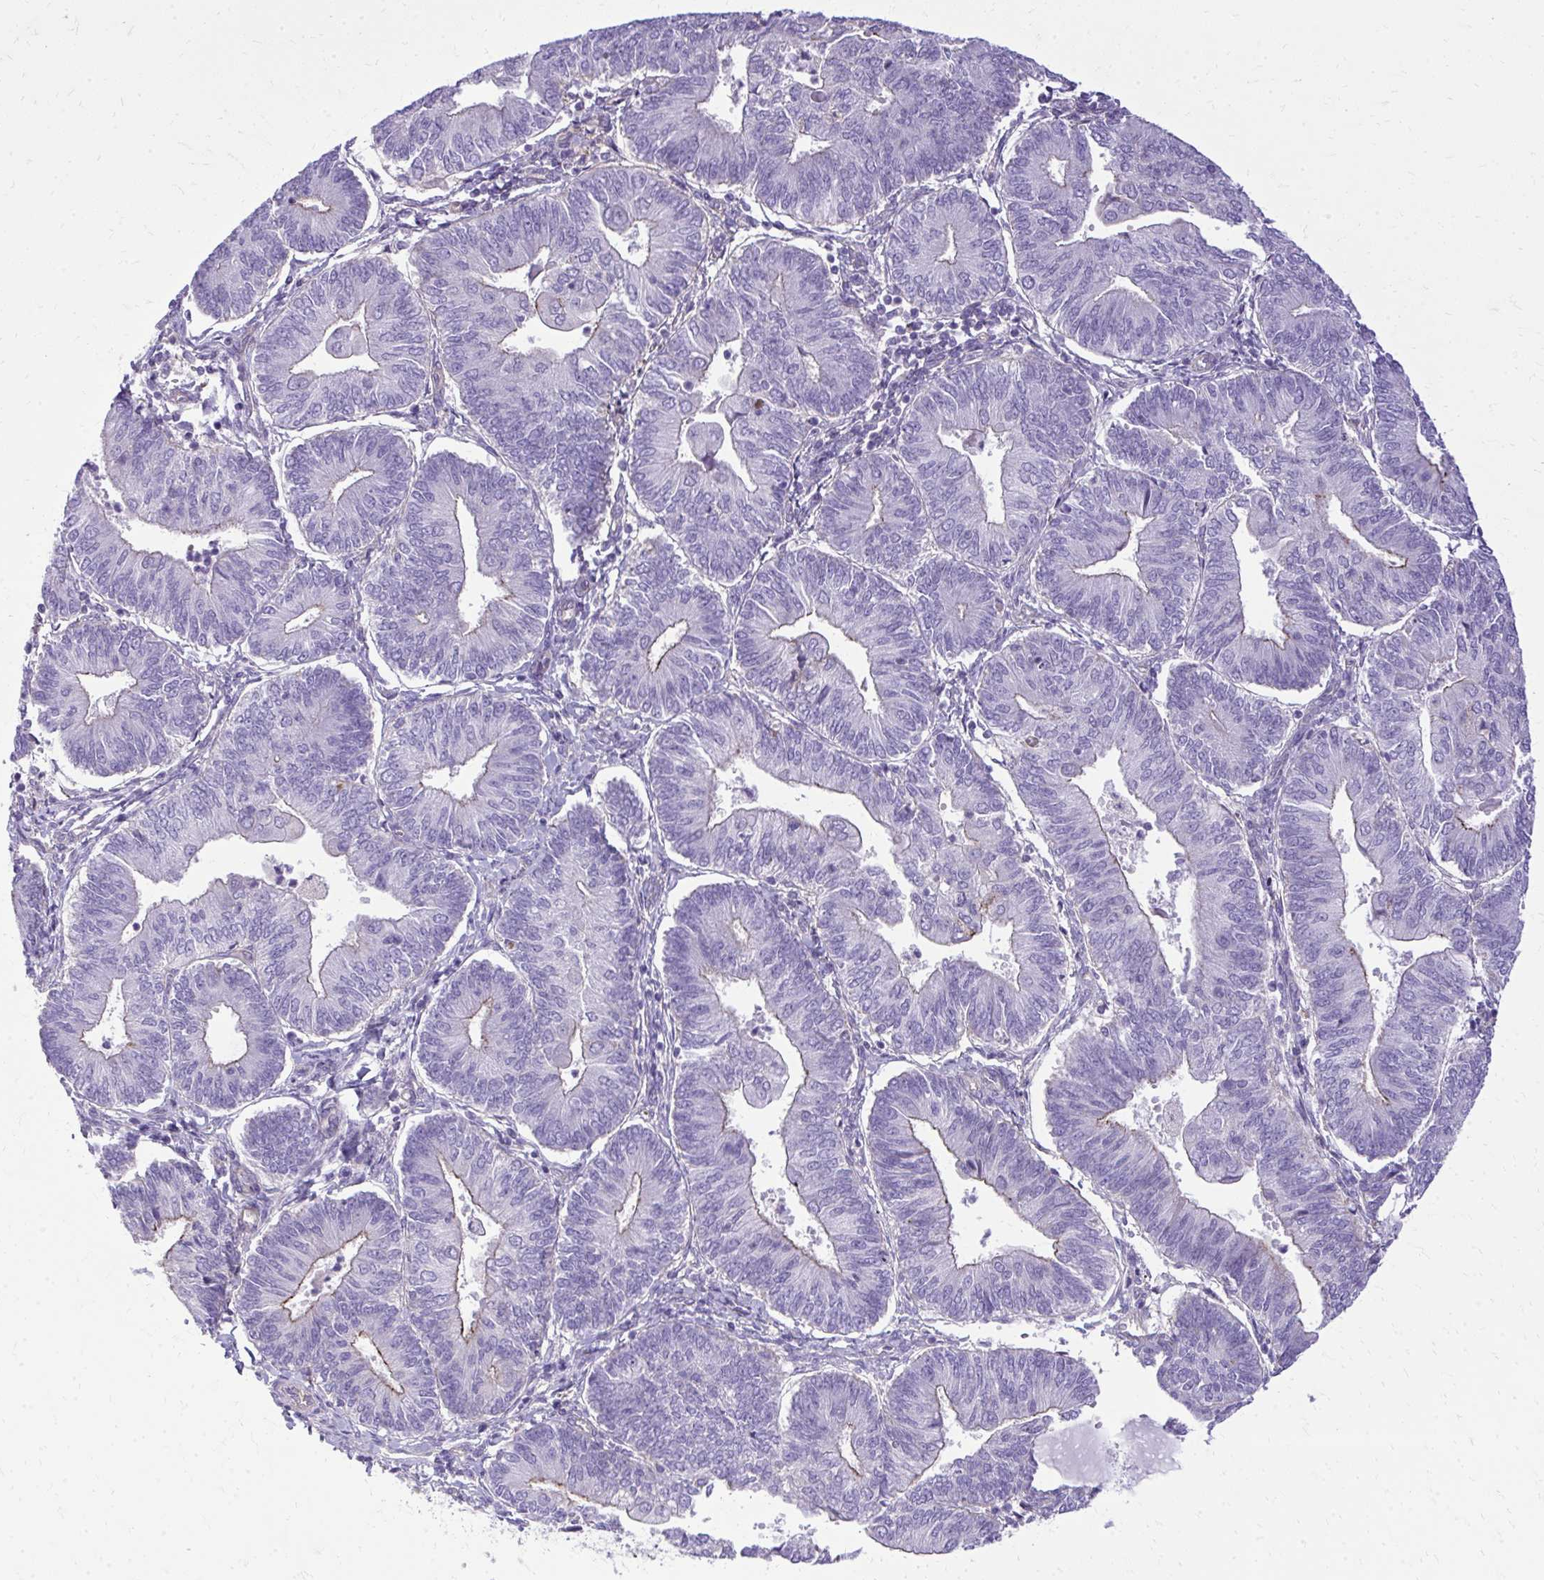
{"staining": {"intensity": "moderate", "quantity": "<25%", "location": "cytoplasmic/membranous"}, "tissue": "endometrial cancer", "cell_type": "Tumor cells", "image_type": "cancer", "snomed": [{"axis": "morphology", "description": "Adenocarcinoma, NOS"}, {"axis": "topography", "description": "Endometrium"}], "caption": "Tumor cells reveal moderate cytoplasmic/membranous staining in approximately <25% of cells in adenocarcinoma (endometrial).", "gene": "RUNDC3B", "patient": {"sex": "female", "age": 65}}